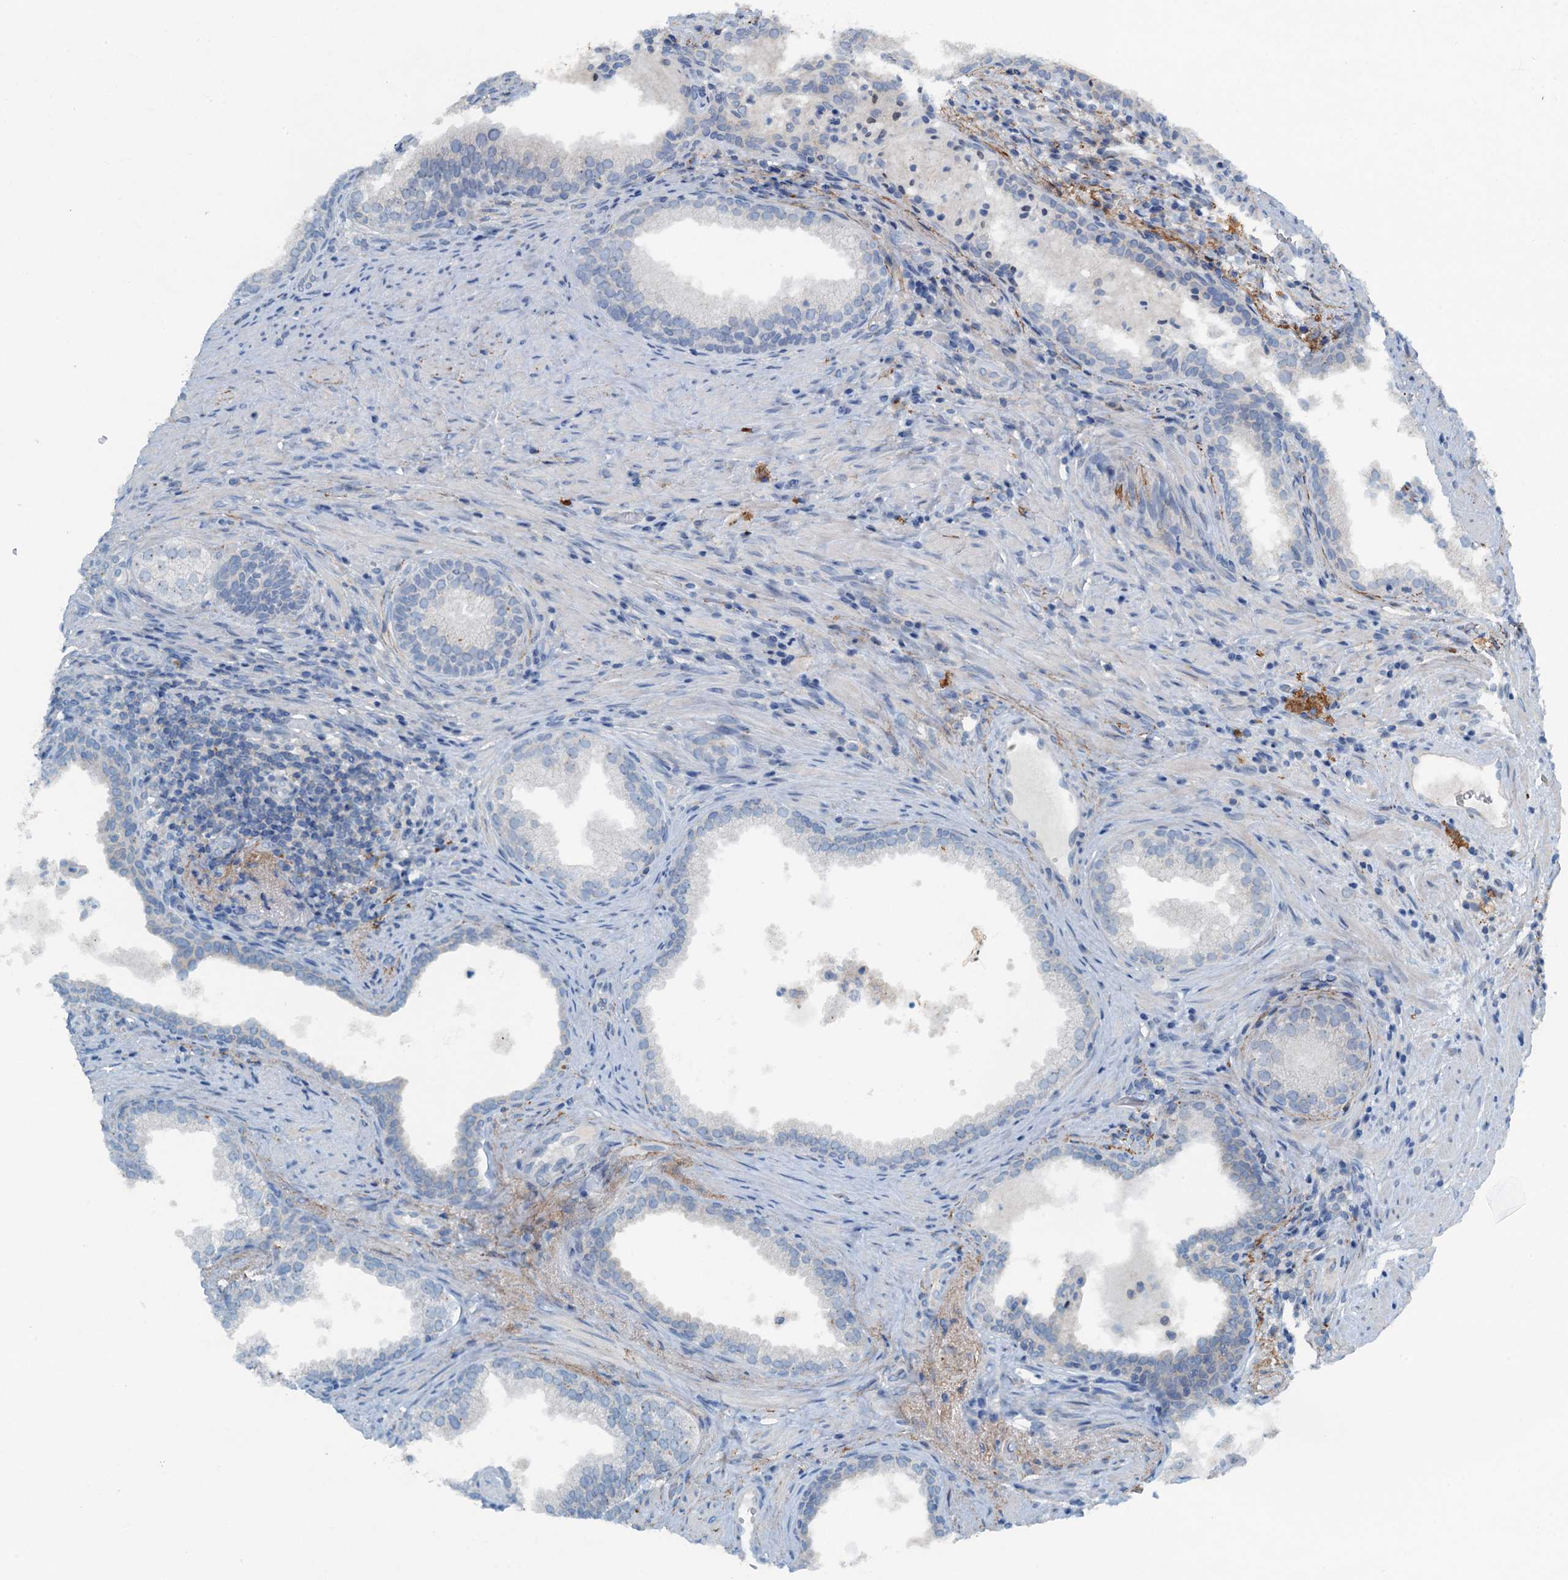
{"staining": {"intensity": "negative", "quantity": "none", "location": "none"}, "tissue": "prostate", "cell_type": "Glandular cells", "image_type": "normal", "snomed": [{"axis": "morphology", "description": "Normal tissue, NOS"}, {"axis": "topography", "description": "Prostate"}], "caption": "Prostate stained for a protein using immunohistochemistry displays no staining glandular cells.", "gene": "CBLIF", "patient": {"sex": "male", "age": 76}}